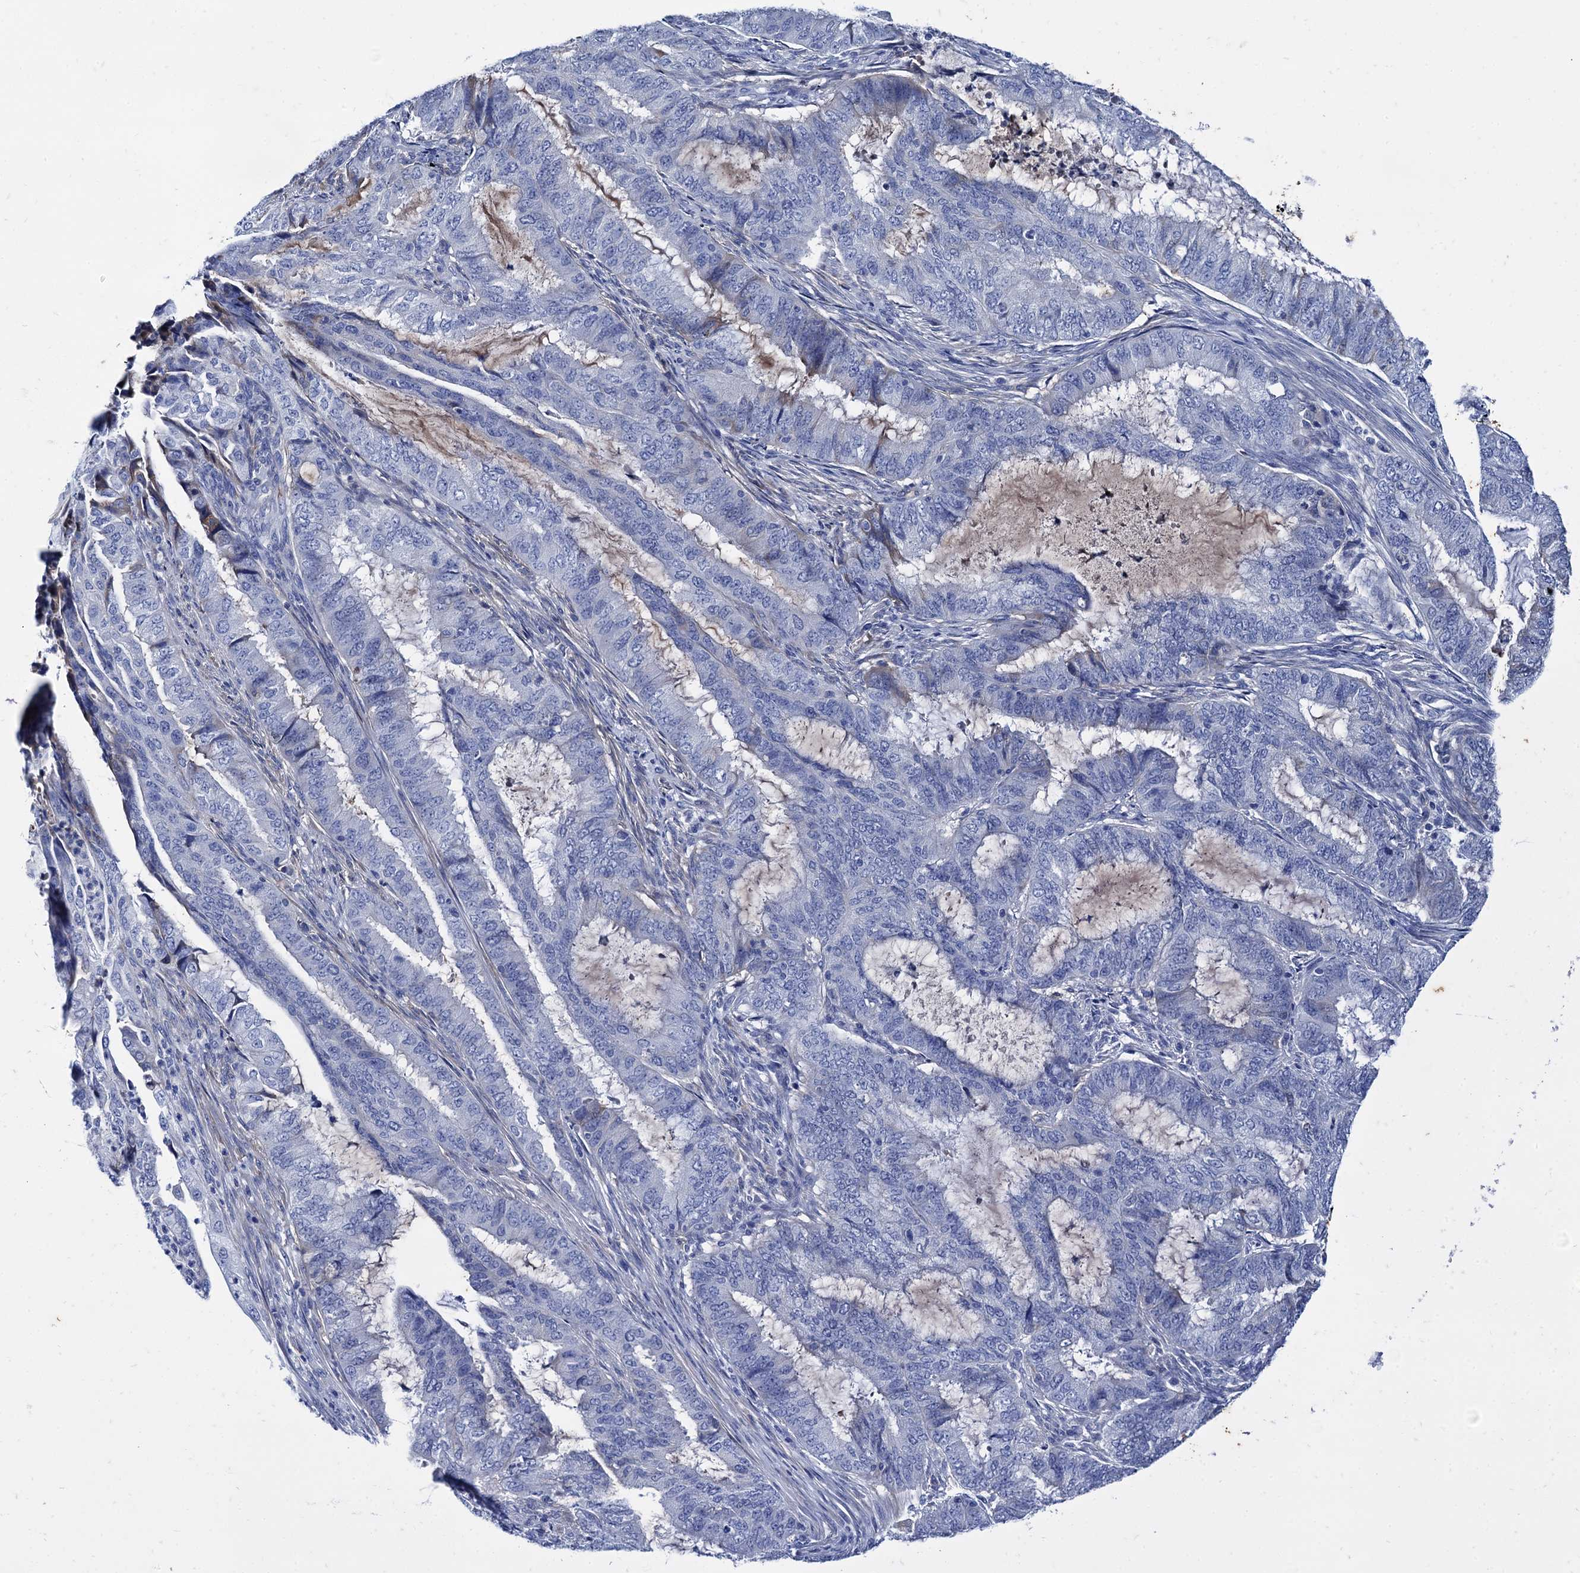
{"staining": {"intensity": "negative", "quantity": "none", "location": "none"}, "tissue": "endometrial cancer", "cell_type": "Tumor cells", "image_type": "cancer", "snomed": [{"axis": "morphology", "description": "Adenocarcinoma, NOS"}, {"axis": "topography", "description": "Endometrium"}], "caption": "IHC micrograph of human endometrial cancer stained for a protein (brown), which exhibits no positivity in tumor cells.", "gene": "TMEM72", "patient": {"sex": "female", "age": 51}}